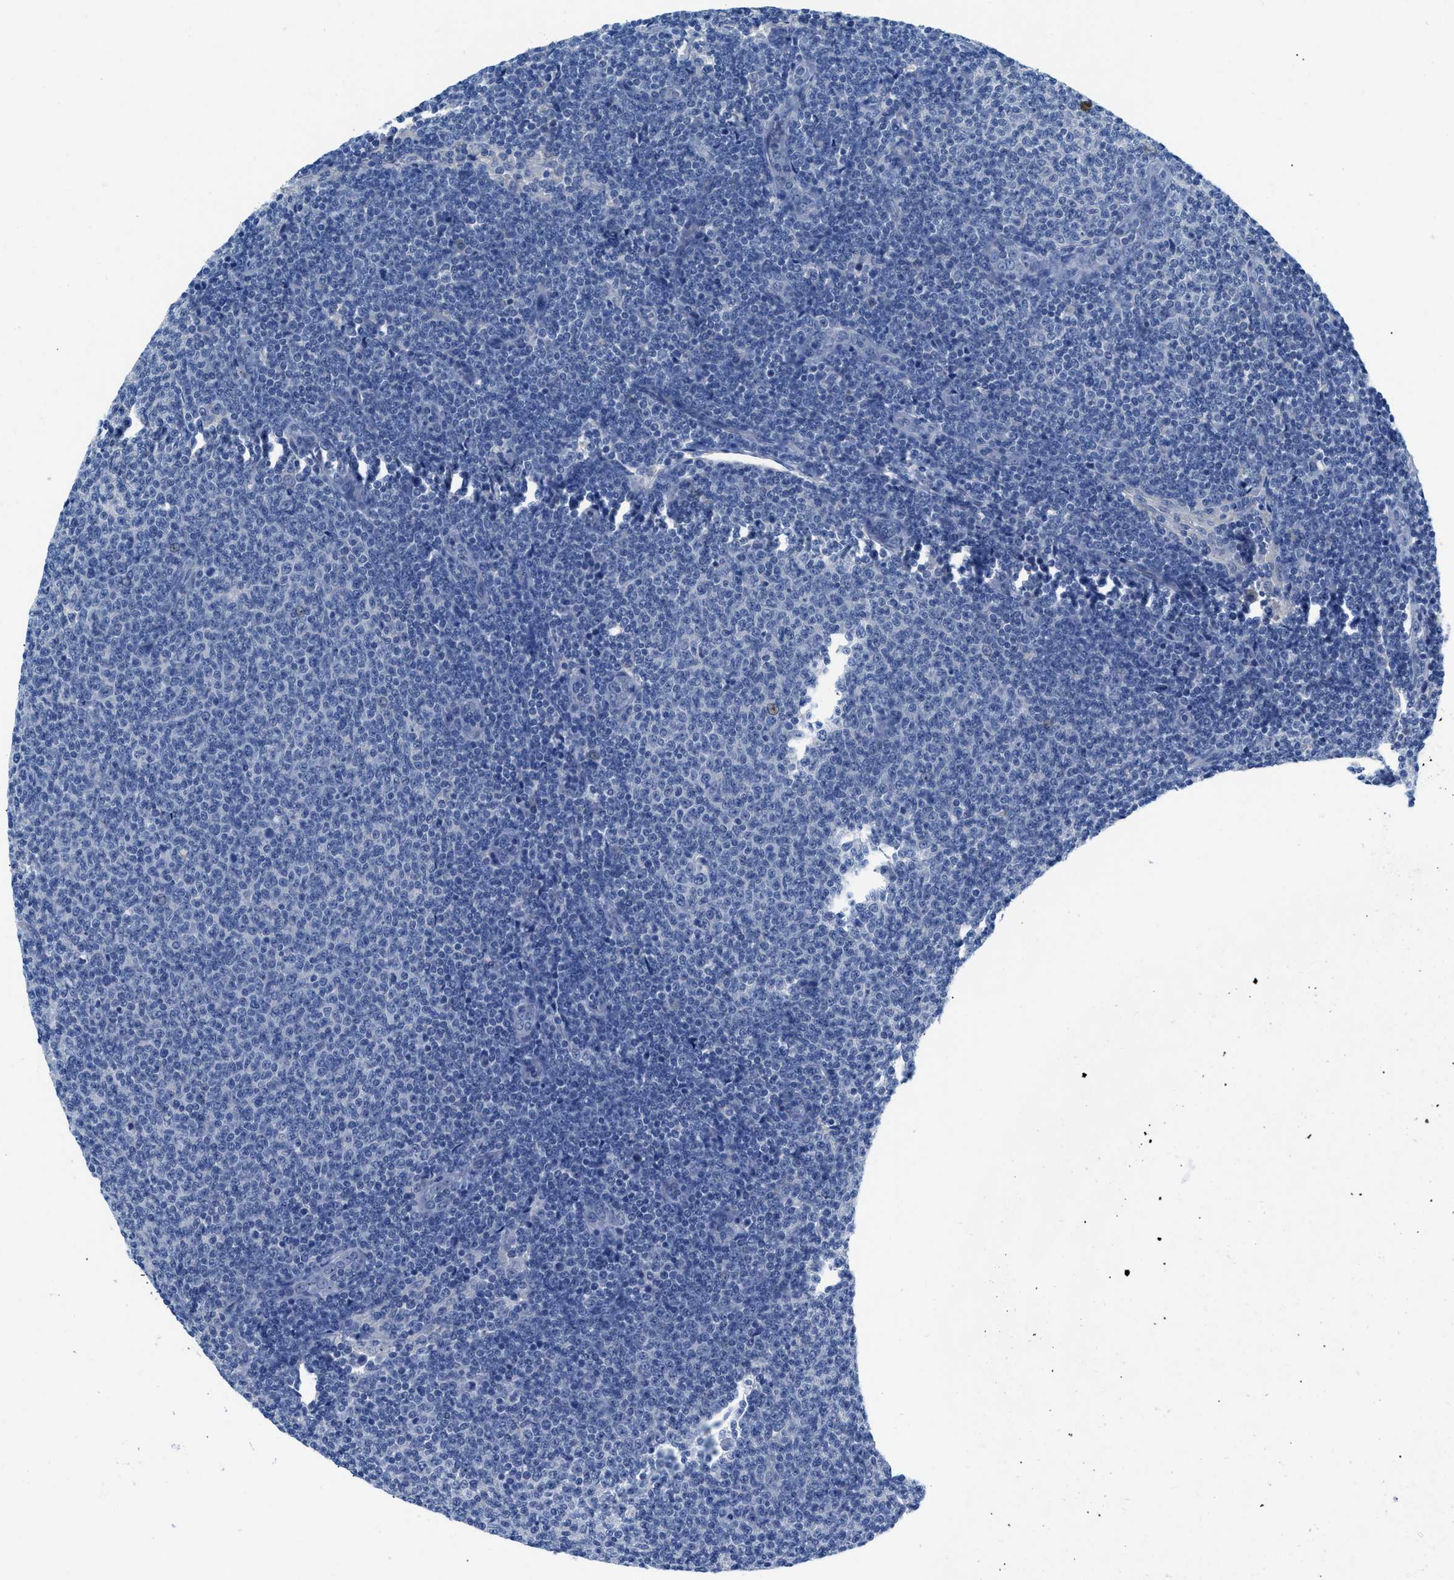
{"staining": {"intensity": "negative", "quantity": "none", "location": "none"}, "tissue": "lymphoma", "cell_type": "Tumor cells", "image_type": "cancer", "snomed": [{"axis": "morphology", "description": "Malignant lymphoma, non-Hodgkin's type, Low grade"}, {"axis": "topography", "description": "Lymph node"}], "caption": "Micrograph shows no significant protein positivity in tumor cells of malignant lymphoma, non-Hodgkin's type (low-grade).", "gene": "SLC10A6", "patient": {"sex": "male", "age": 66}}